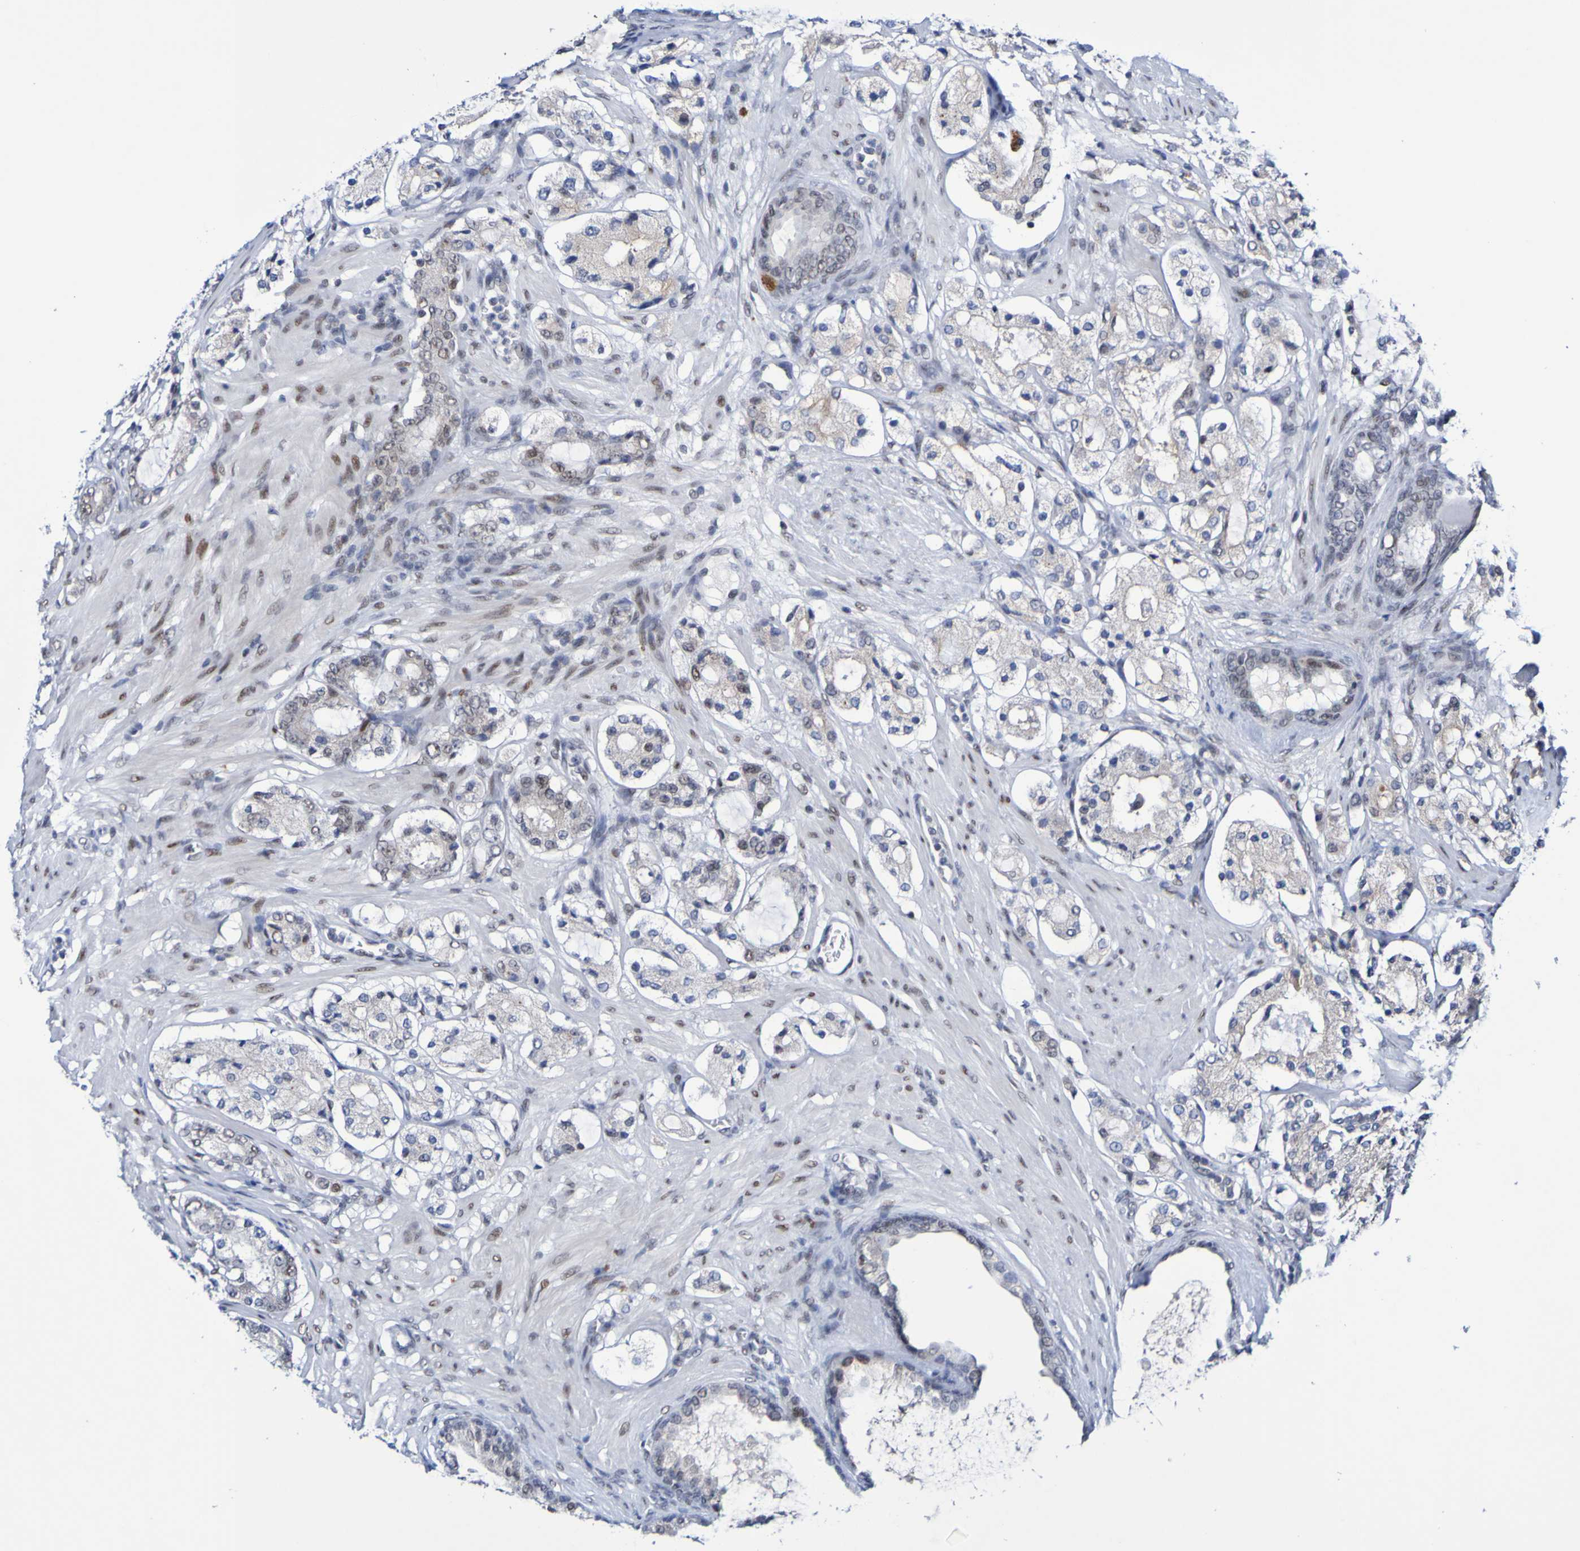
{"staining": {"intensity": "weak", "quantity": "25%-75%", "location": "nuclear"}, "tissue": "prostate cancer", "cell_type": "Tumor cells", "image_type": "cancer", "snomed": [{"axis": "morphology", "description": "Adenocarcinoma, High grade"}, {"axis": "topography", "description": "Prostate"}], "caption": "This micrograph reveals adenocarcinoma (high-grade) (prostate) stained with immunohistochemistry to label a protein in brown. The nuclear of tumor cells show weak positivity for the protein. Nuclei are counter-stained blue.", "gene": "PCGF1", "patient": {"sex": "male", "age": 65}}